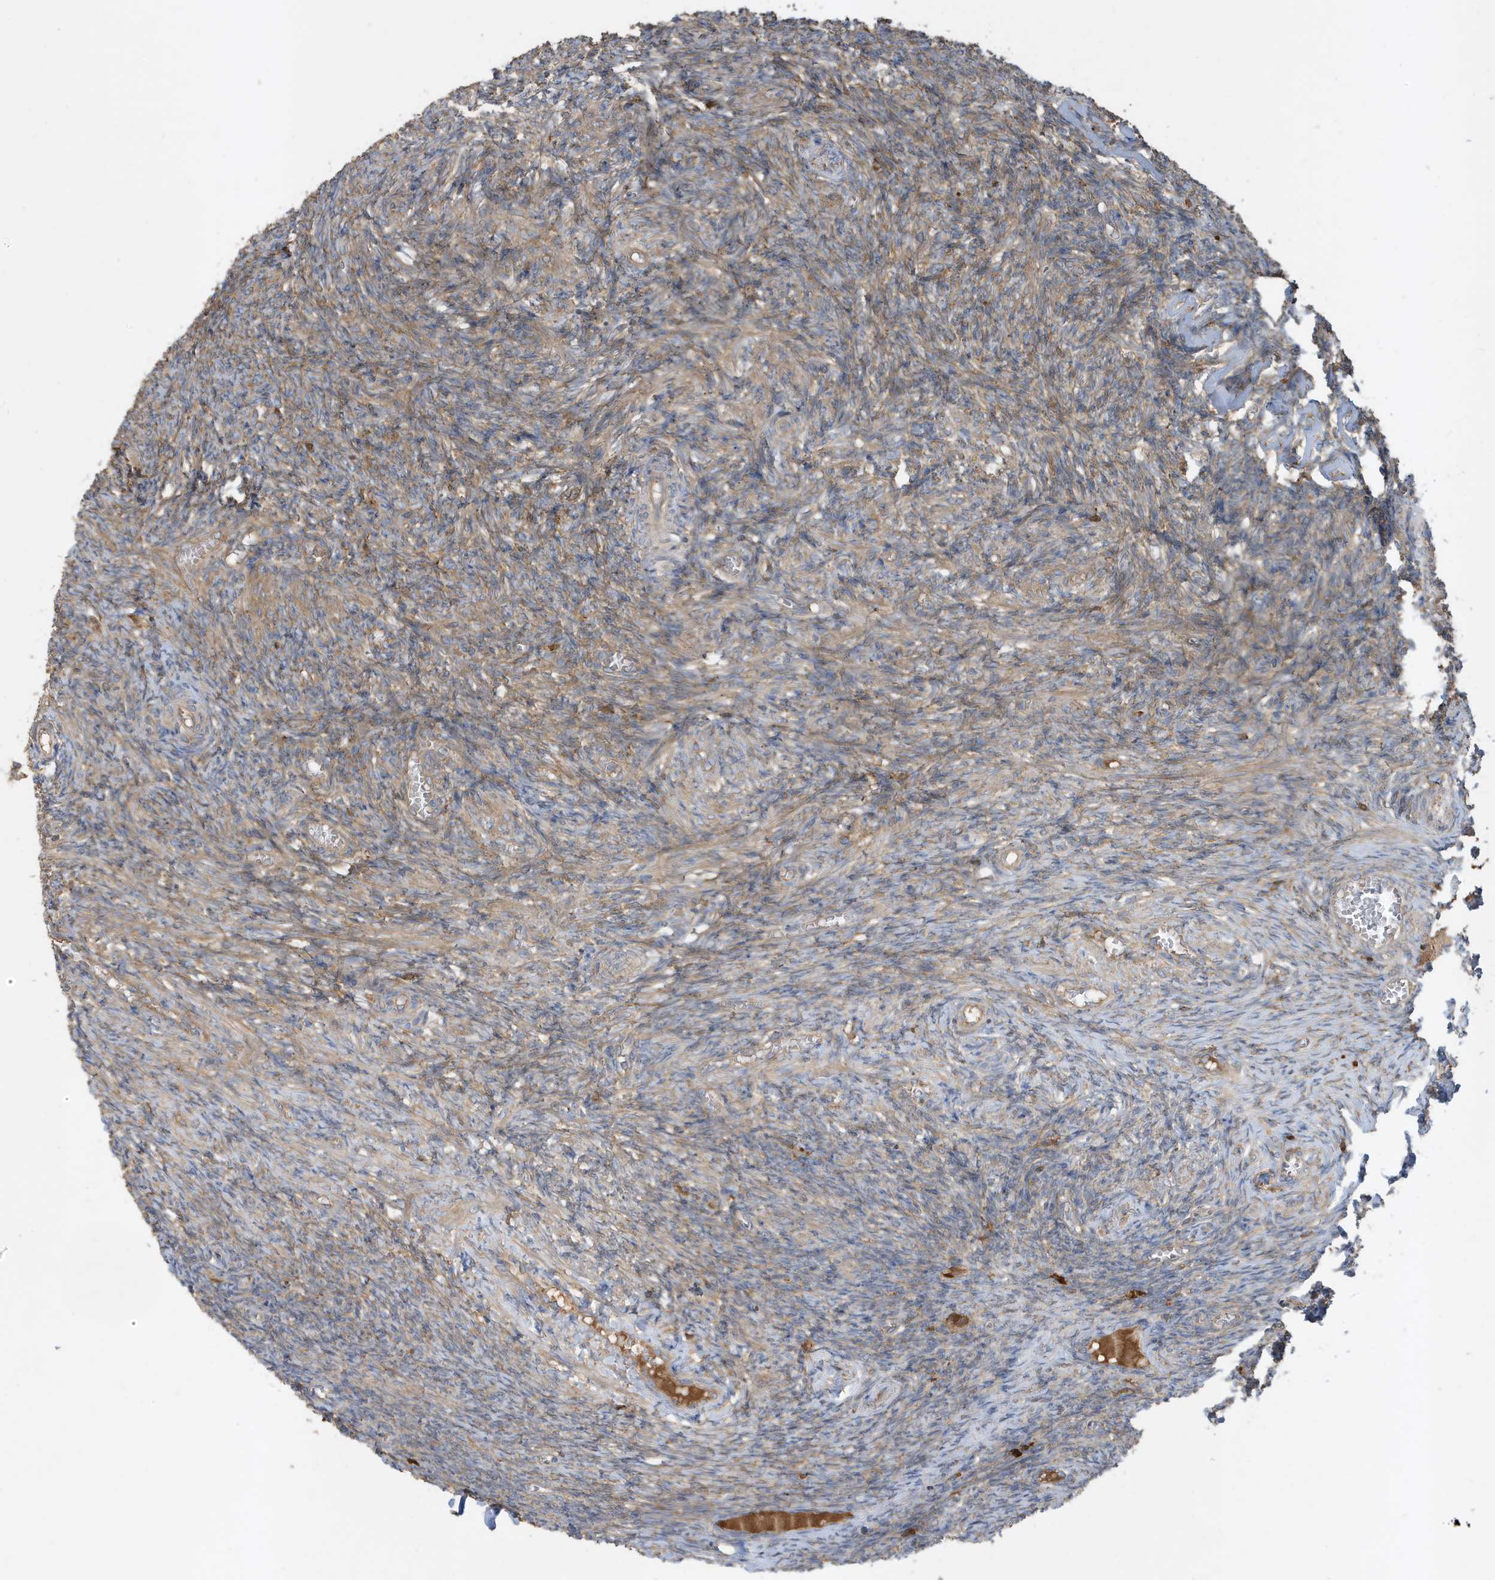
{"staining": {"intensity": "weak", "quantity": "25%-75%", "location": "cytoplasmic/membranous"}, "tissue": "ovary", "cell_type": "Ovarian stroma cells", "image_type": "normal", "snomed": [{"axis": "morphology", "description": "Normal tissue, NOS"}, {"axis": "topography", "description": "Ovary"}], "caption": "Protein analysis of normal ovary reveals weak cytoplasmic/membranous expression in approximately 25%-75% of ovarian stroma cells.", "gene": "ABTB1", "patient": {"sex": "female", "age": 27}}